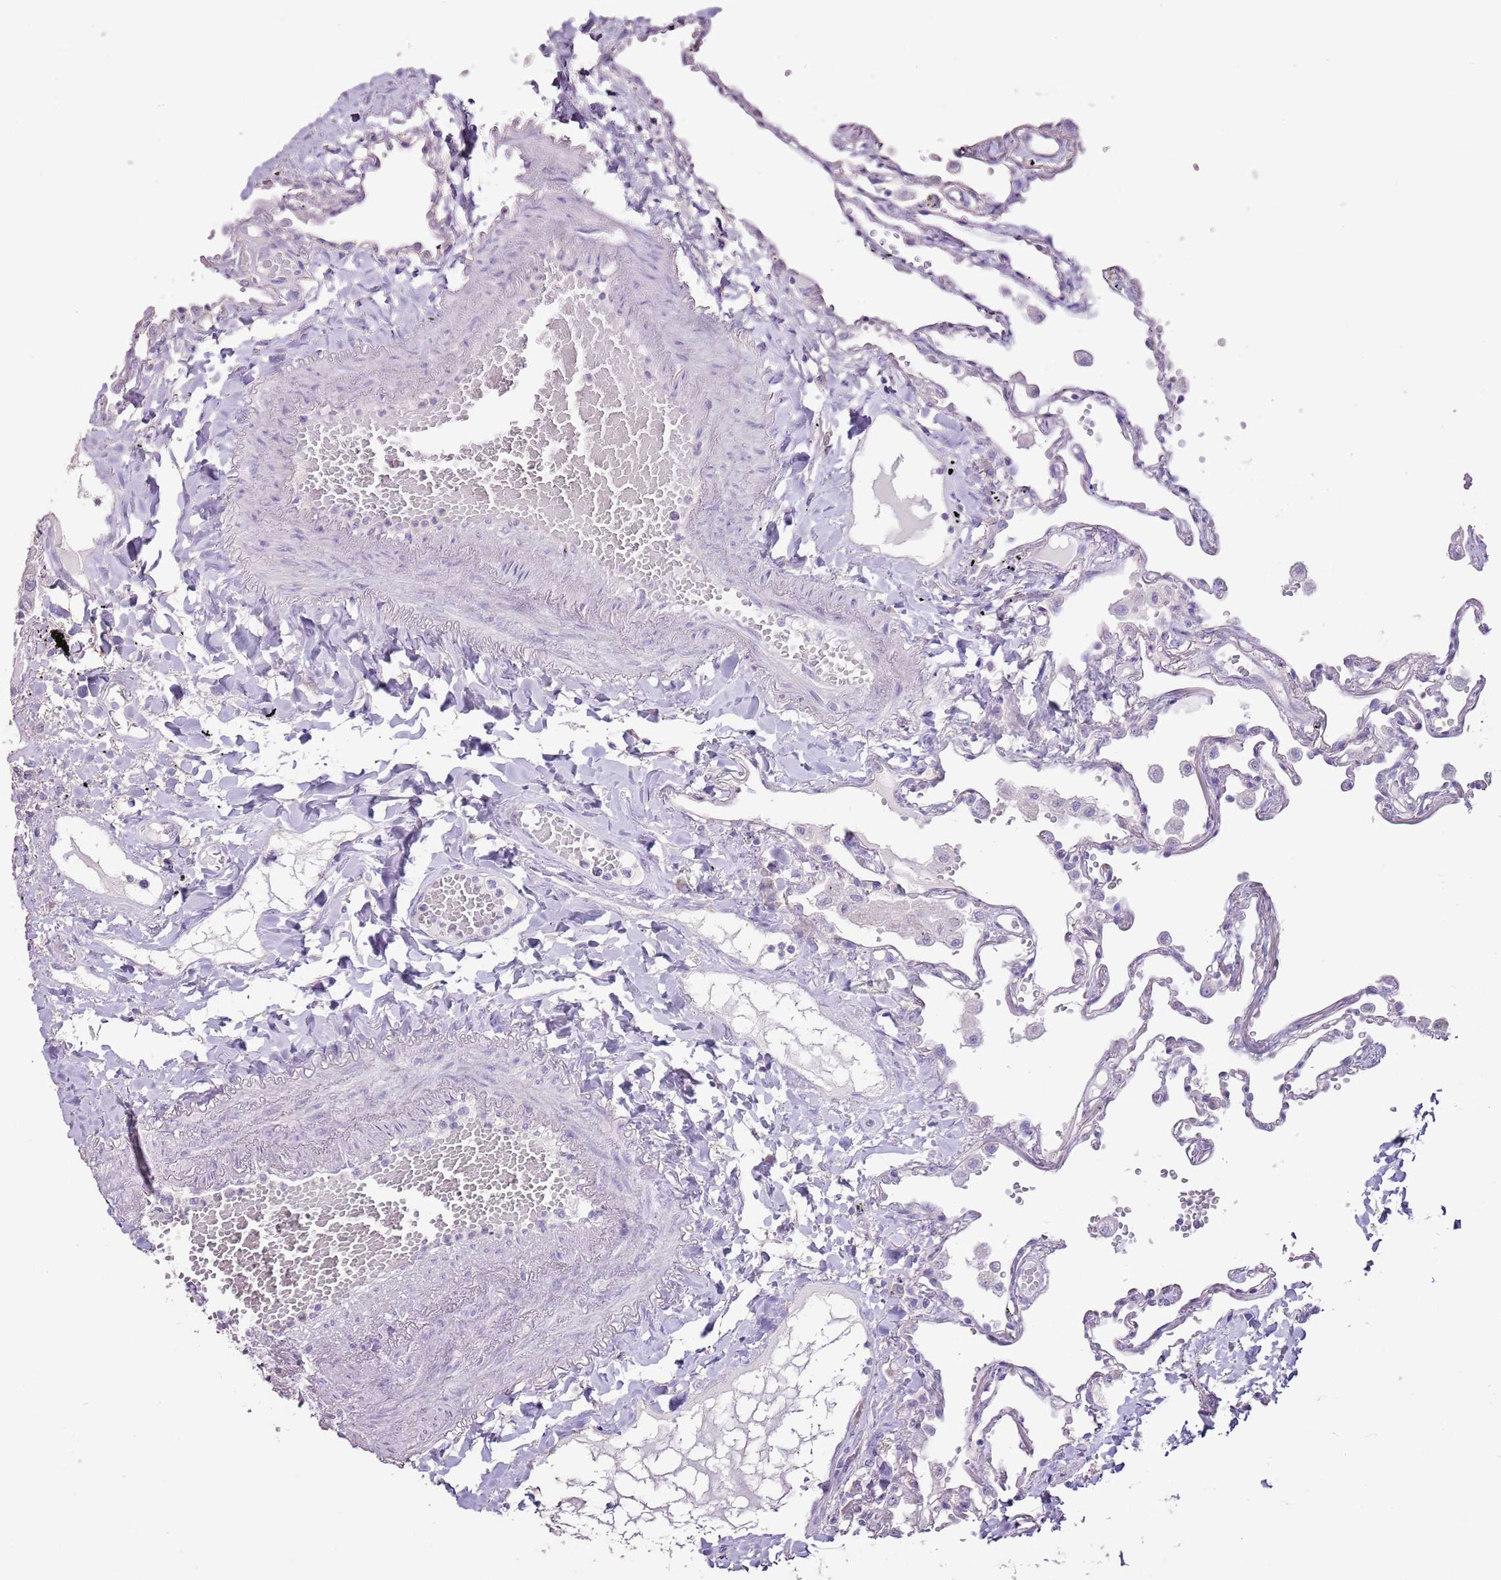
{"staining": {"intensity": "negative", "quantity": "none", "location": "none"}, "tissue": "lung", "cell_type": "Alveolar cells", "image_type": "normal", "snomed": [{"axis": "morphology", "description": "Normal tissue, NOS"}, {"axis": "topography", "description": "Lung"}], "caption": "This micrograph is of benign lung stained with immunohistochemistry to label a protein in brown with the nuclei are counter-stained blue. There is no positivity in alveolar cells.", "gene": "BLOC1S2", "patient": {"sex": "female", "age": 67}}